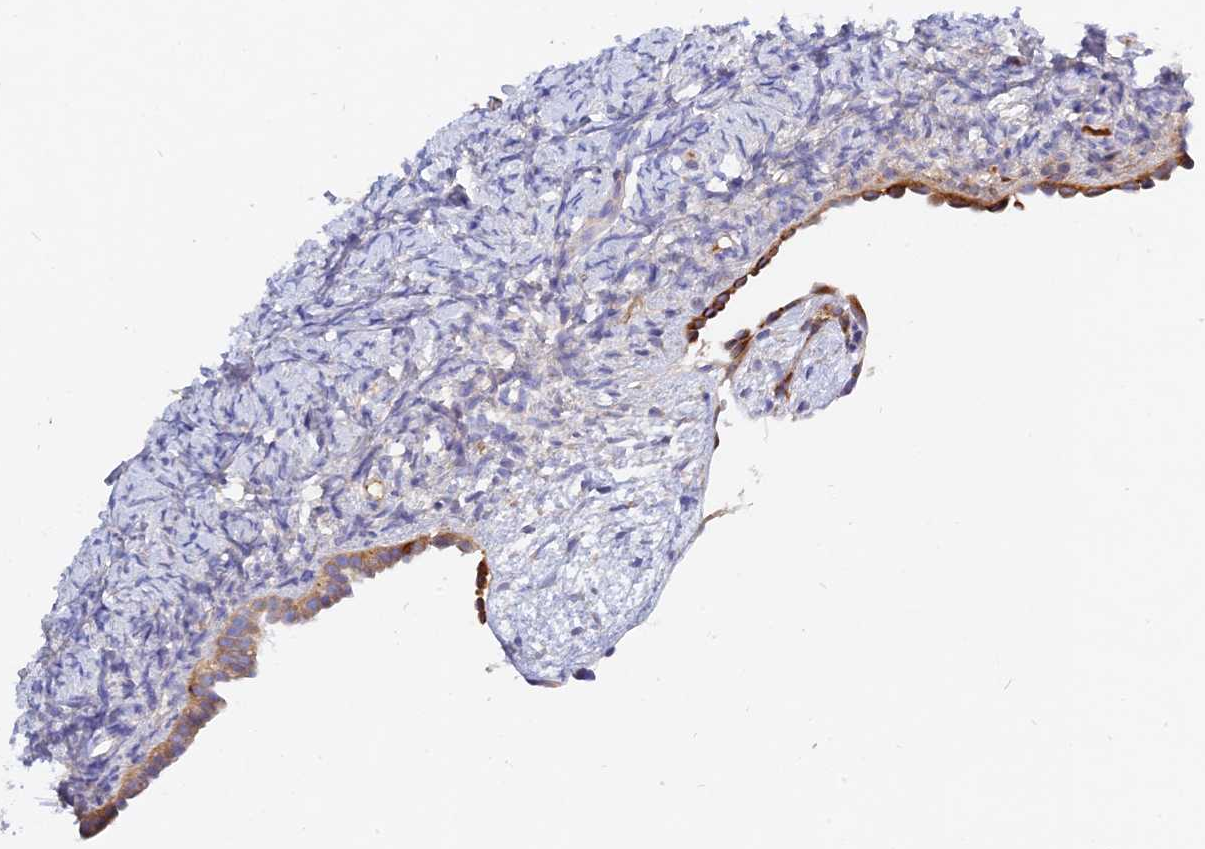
{"staining": {"intensity": "negative", "quantity": "none", "location": "none"}, "tissue": "ovary", "cell_type": "Ovarian stroma cells", "image_type": "normal", "snomed": [{"axis": "morphology", "description": "Normal tissue, NOS"}, {"axis": "topography", "description": "Ovary"}], "caption": "Immunohistochemistry (IHC) photomicrograph of normal human ovary stained for a protein (brown), which demonstrates no staining in ovarian stroma cells.", "gene": "MROH1", "patient": {"sex": "female", "age": 33}}